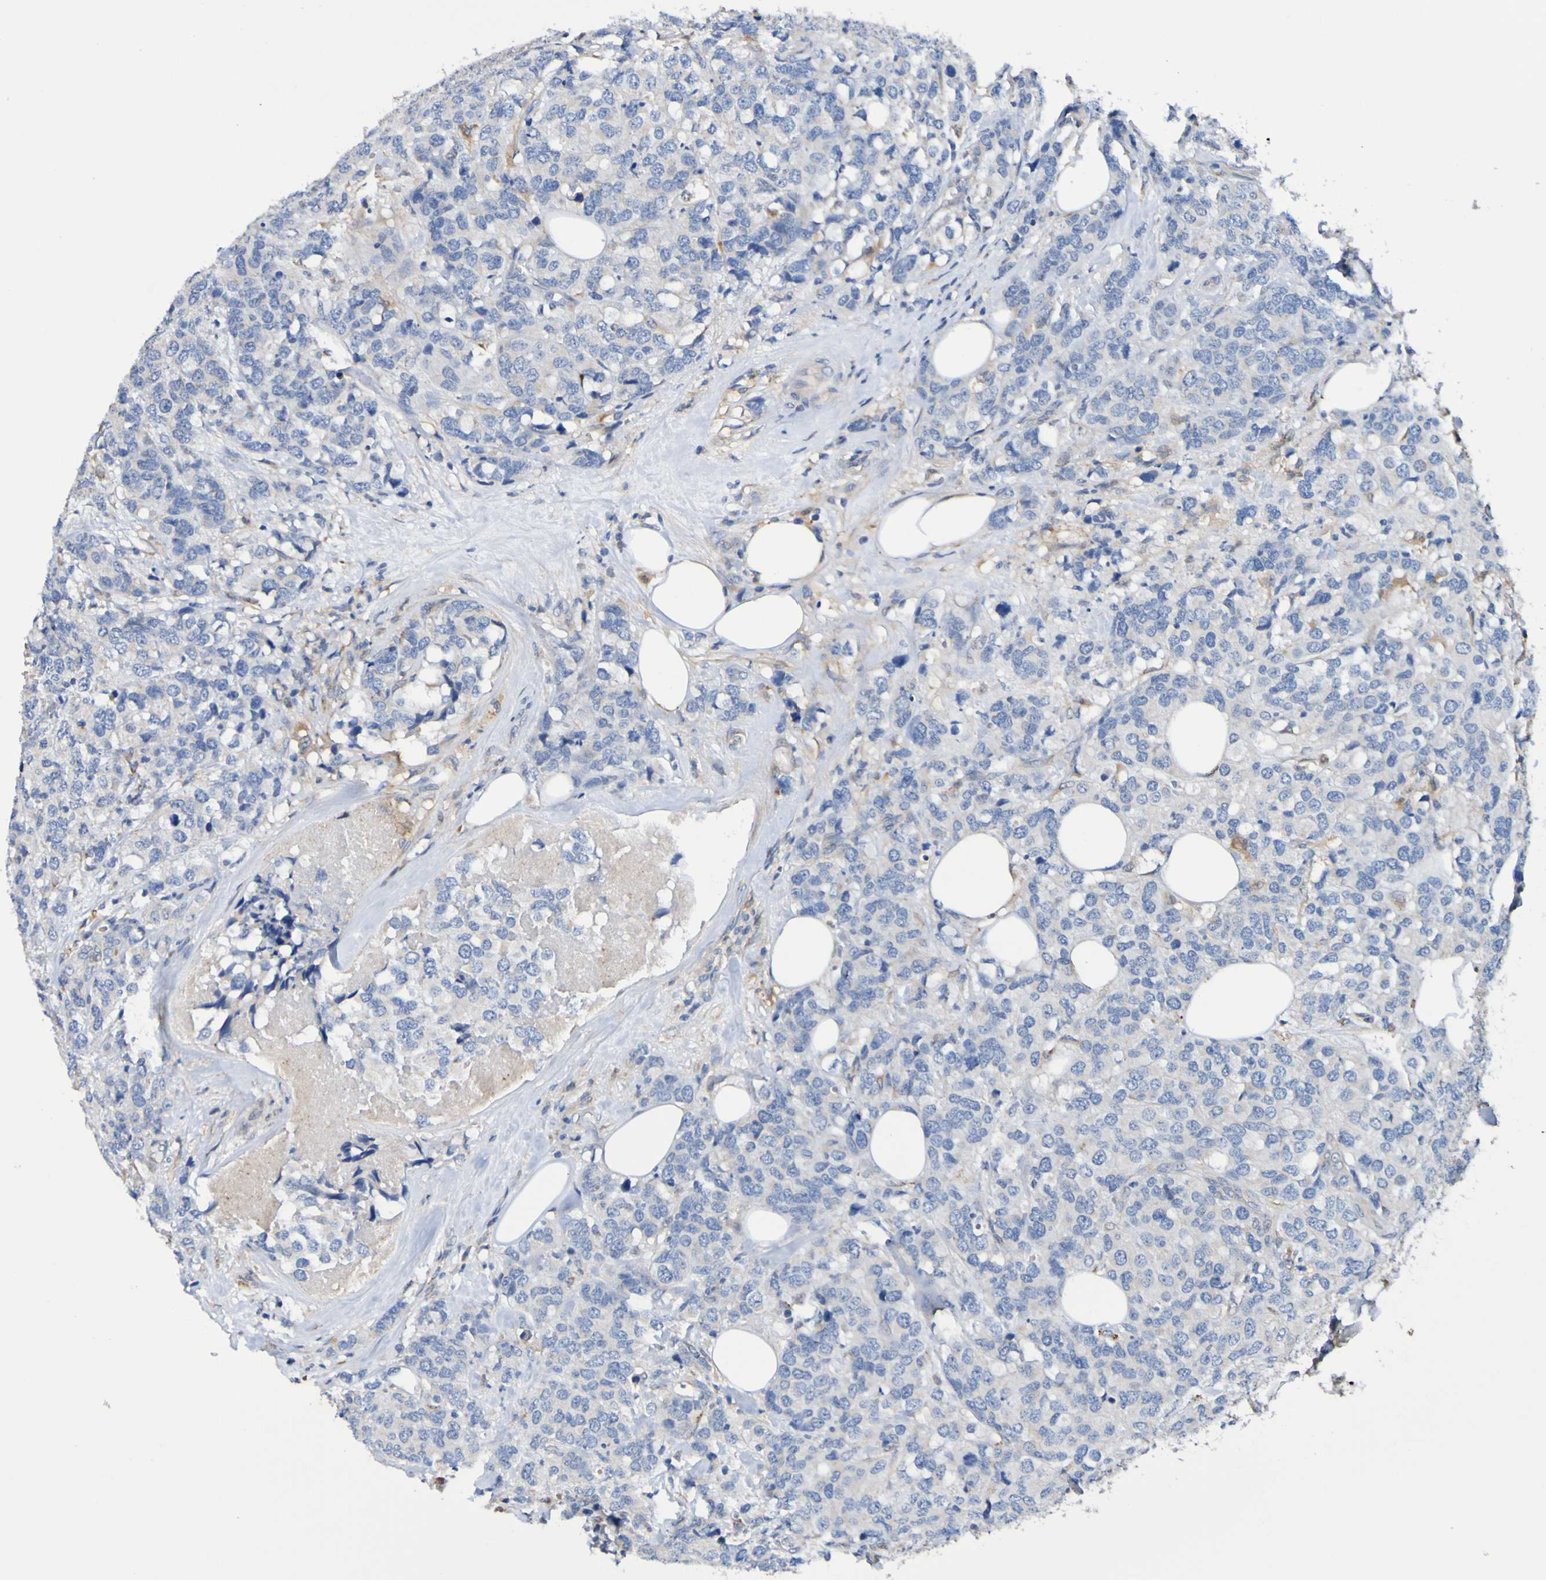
{"staining": {"intensity": "negative", "quantity": "none", "location": "none"}, "tissue": "breast cancer", "cell_type": "Tumor cells", "image_type": "cancer", "snomed": [{"axis": "morphology", "description": "Lobular carcinoma"}, {"axis": "topography", "description": "Breast"}], "caption": "DAB (3,3'-diaminobenzidine) immunohistochemical staining of breast lobular carcinoma demonstrates no significant positivity in tumor cells.", "gene": "METAP2", "patient": {"sex": "female", "age": 59}}